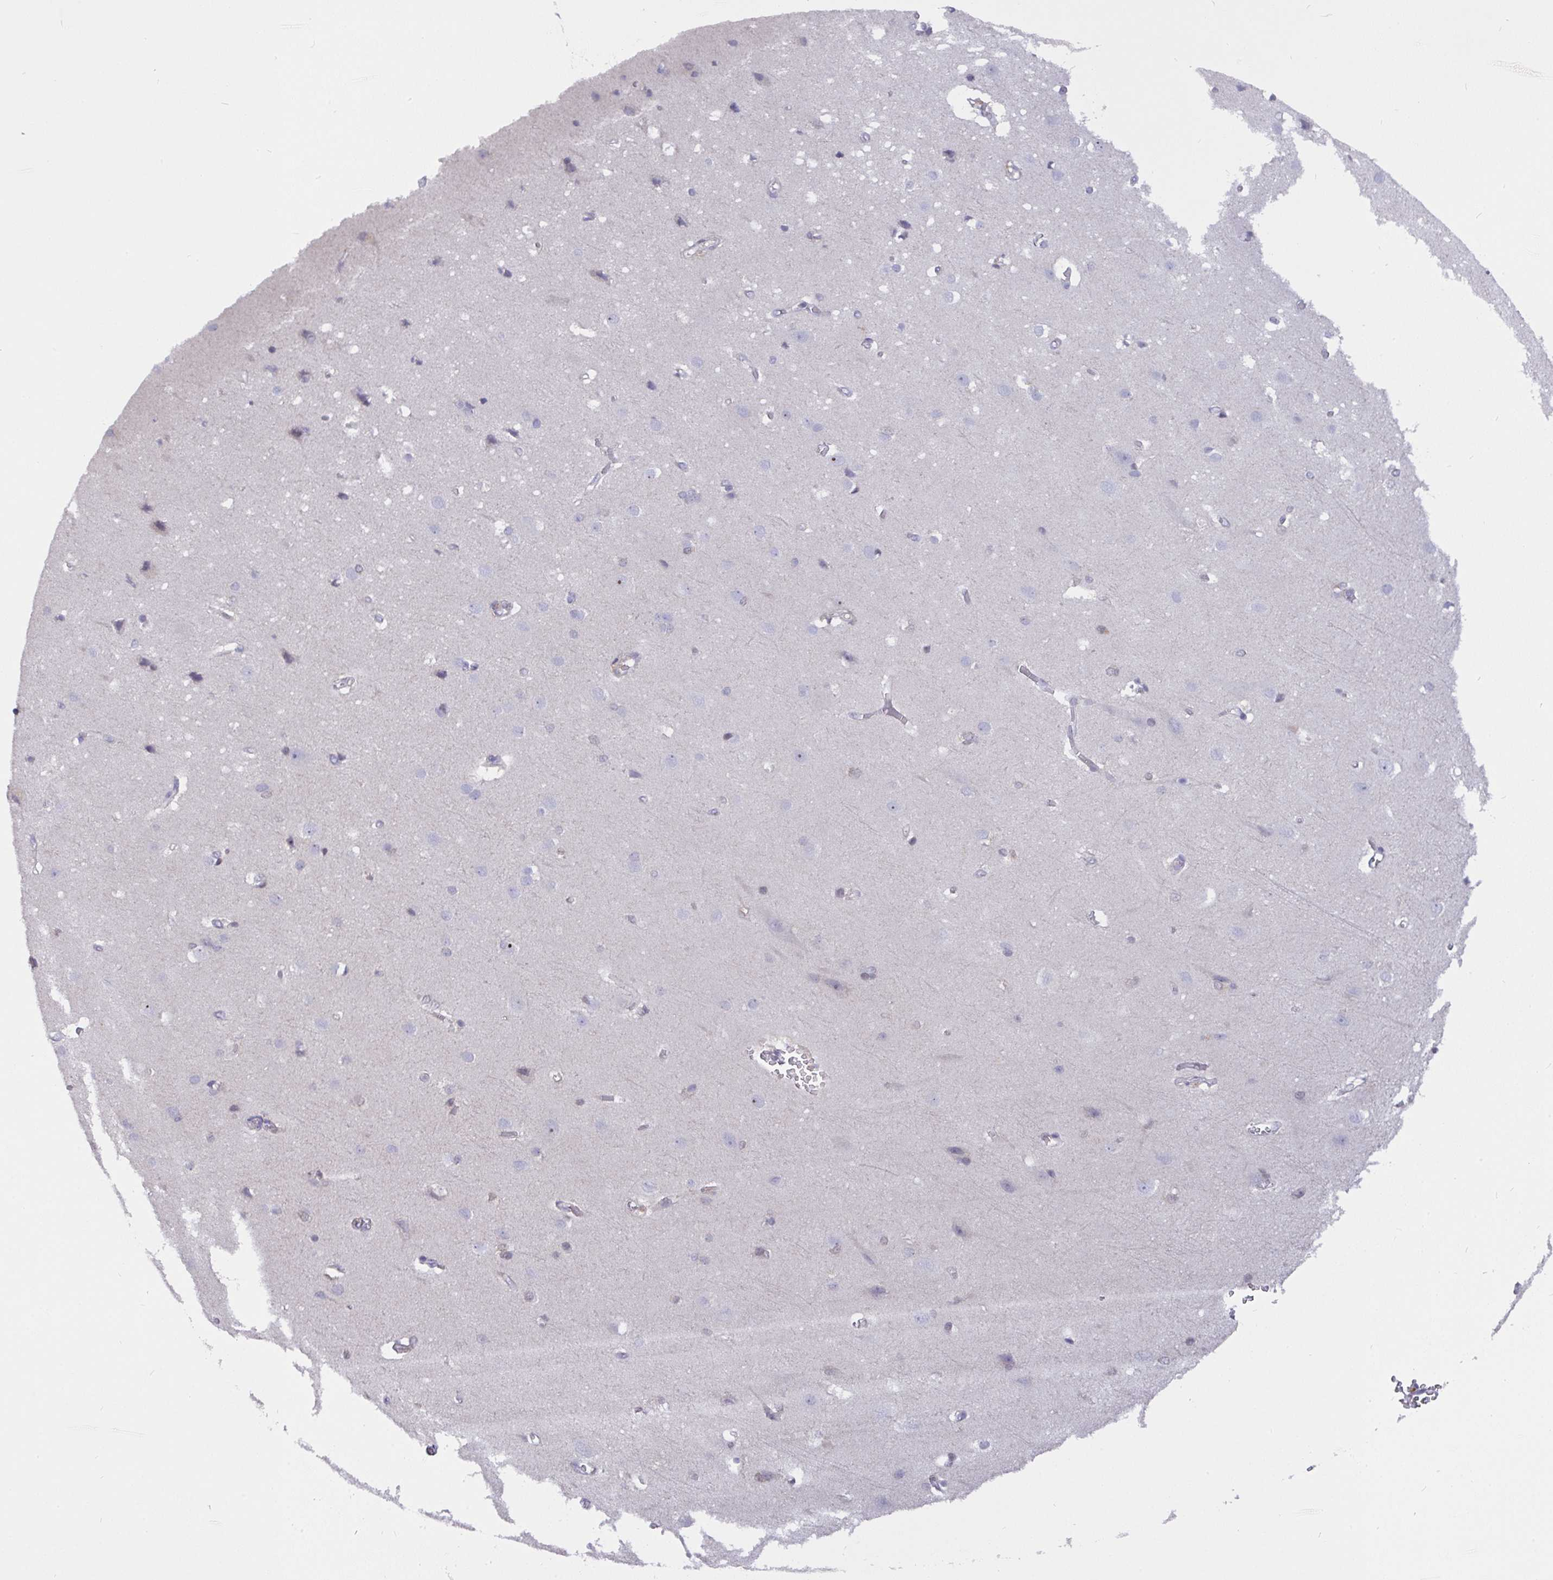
{"staining": {"intensity": "negative", "quantity": "none", "location": "none"}, "tissue": "cerebral cortex", "cell_type": "Endothelial cells", "image_type": "normal", "snomed": [{"axis": "morphology", "description": "Normal tissue, NOS"}, {"axis": "topography", "description": "Cerebral cortex"}], "caption": "DAB (3,3'-diaminobenzidine) immunohistochemical staining of unremarkable cerebral cortex reveals no significant expression in endothelial cells. (DAB immunohistochemistry (IHC), high magnification).", "gene": "L3HYPDH", "patient": {"sex": "male", "age": 37}}